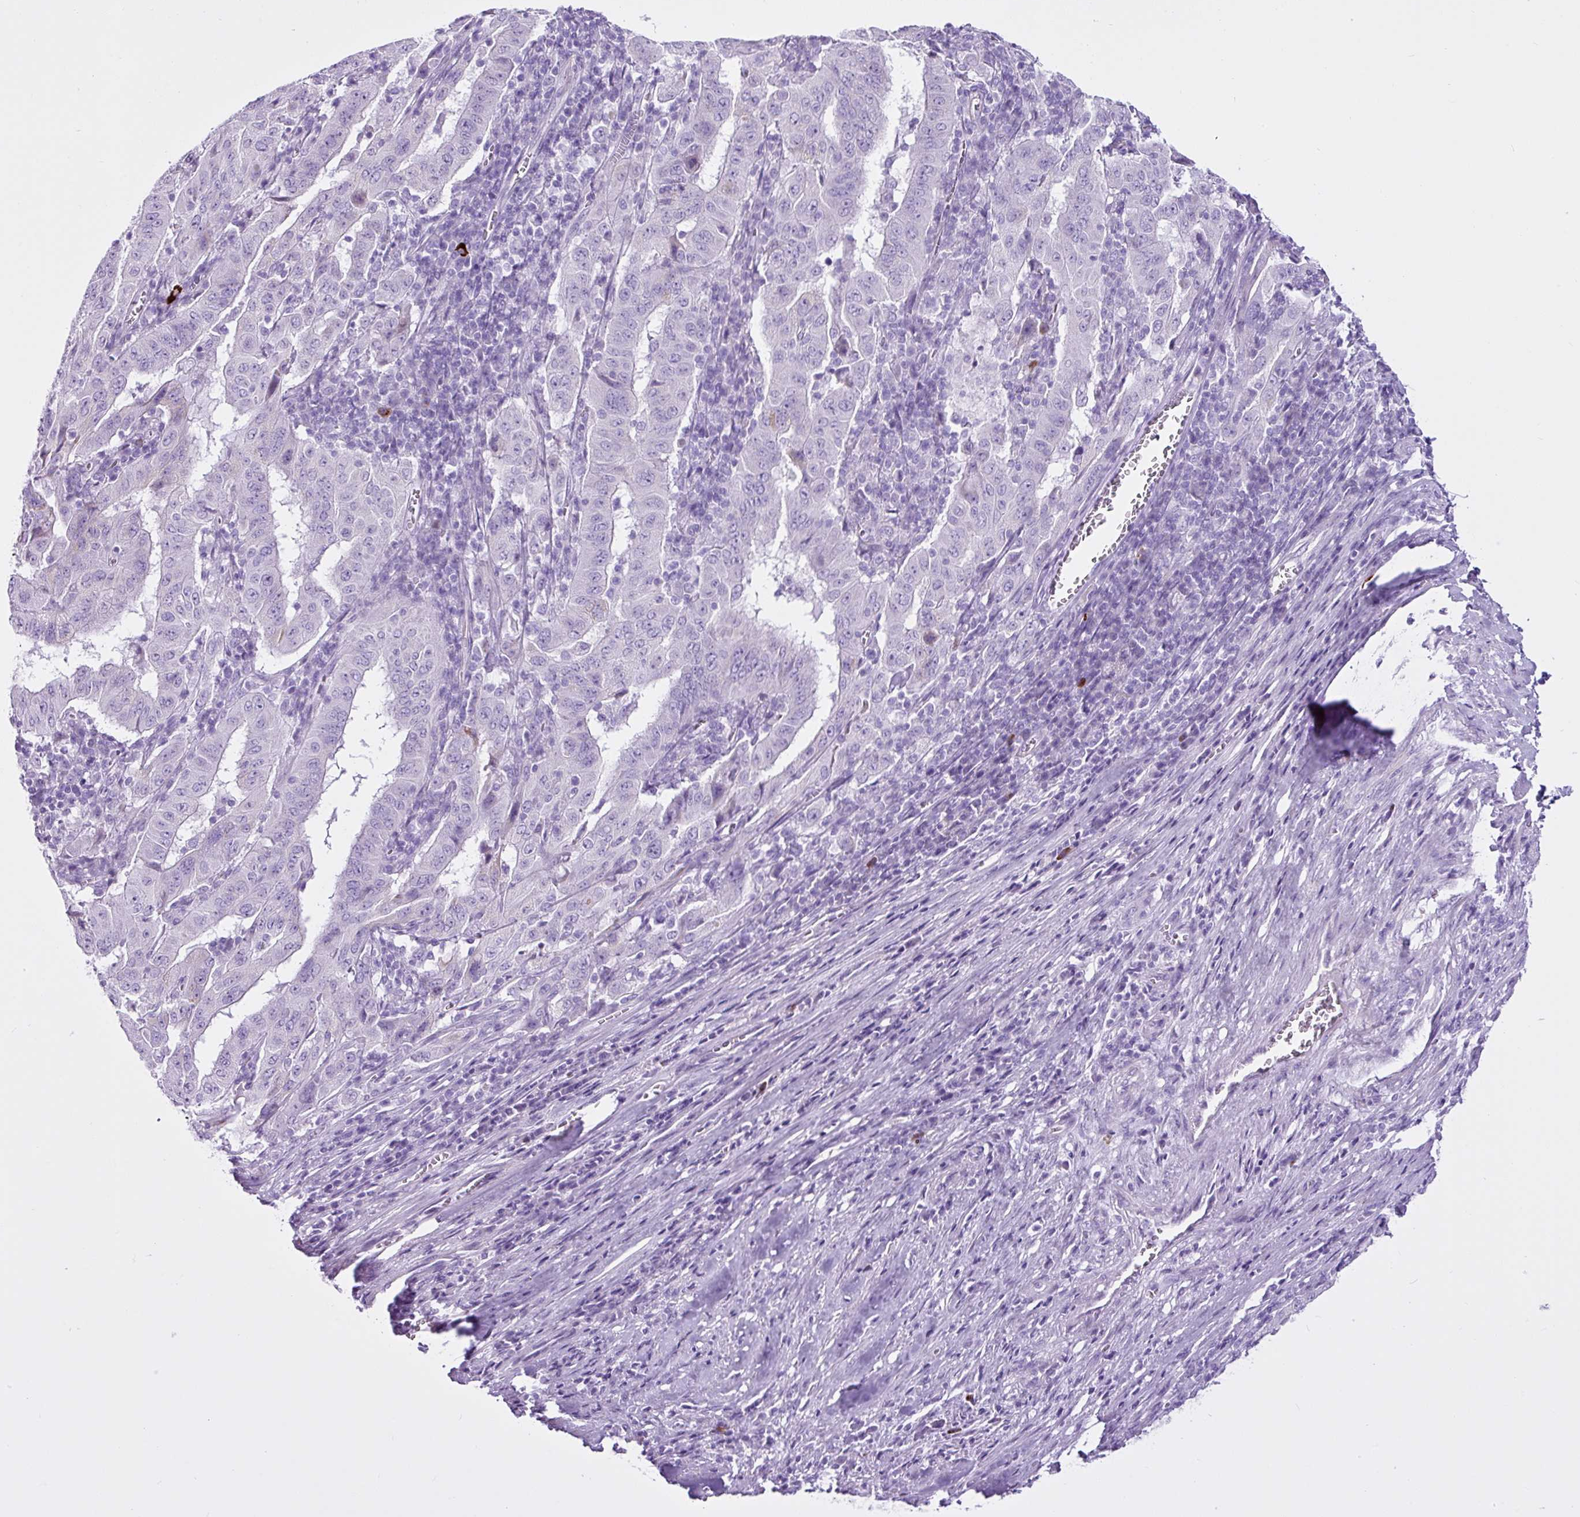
{"staining": {"intensity": "negative", "quantity": "none", "location": "none"}, "tissue": "pancreatic cancer", "cell_type": "Tumor cells", "image_type": "cancer", "snomed": [{"axis": "morphology", "description": "Adenocarcinoma, NOS"}, {"axis": "topography", "description": "Pancreas"}], "caption": "The photomicrograph shows no significant positivity in tumor cells of pancreatic cancer (adenocarcinoma).", "gene": "LILRB4", "patient": {"sex": "male", "age": 63}}